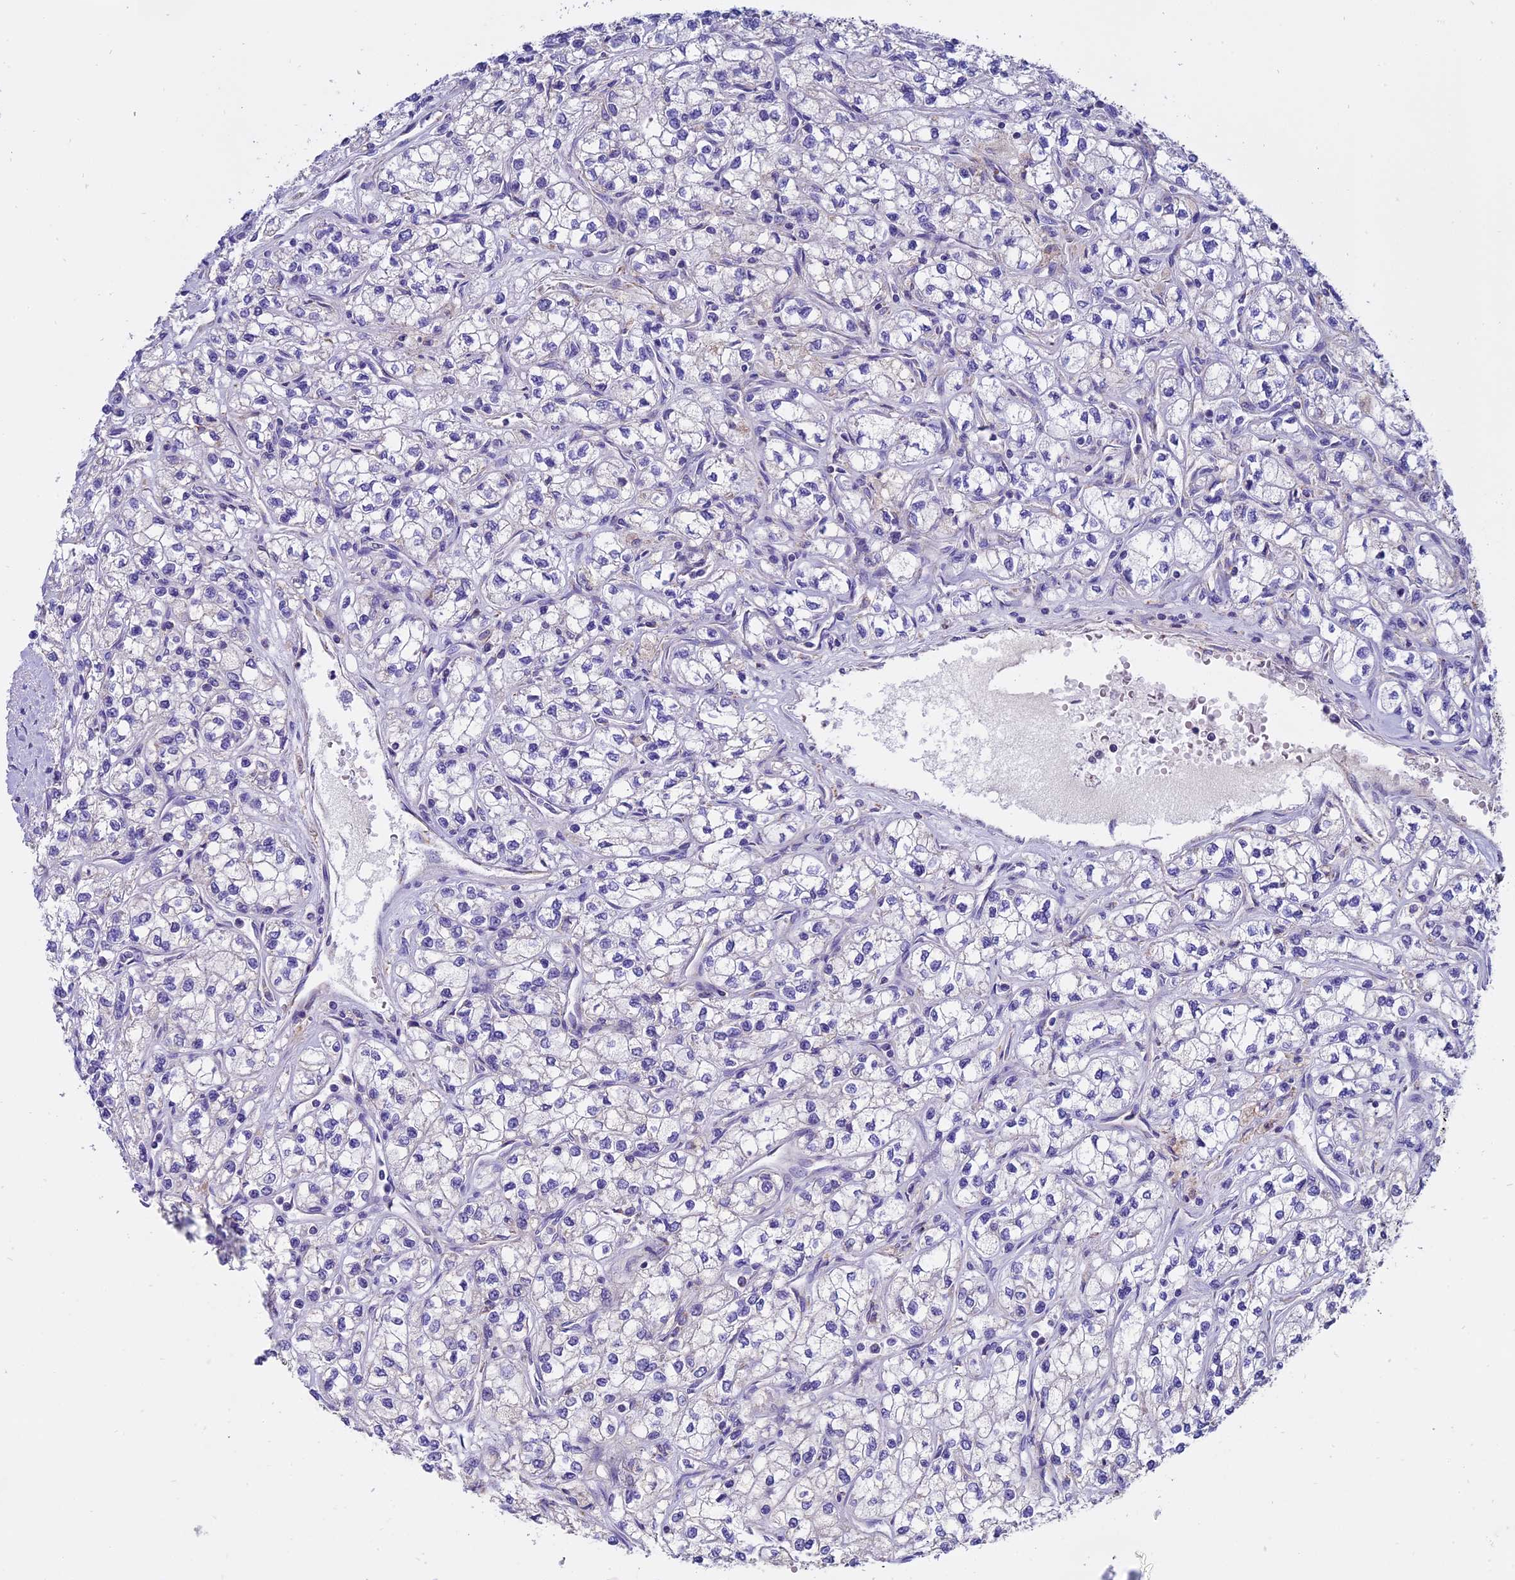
{"staining": {"intensity": "negative", "quantity": "none", "location": "none"}, "tissue": "renal cancer", "cell_type": "Tumor cells", "image_type": "cancer", "snomed": [{"axis": "morphology", "description": "Adenocarcinoma, NOS"}, {"axis": "topography", "description": "Kidney"}], "caption": "High power microscopy histopathology image of an immunohistochemistry (IHC) image of renal cancer (adenocarcinoma), revealing no significant positivity in tumor cells.", "gene": "MRPS34", "patient": {"sex": "male", "age": 80}}